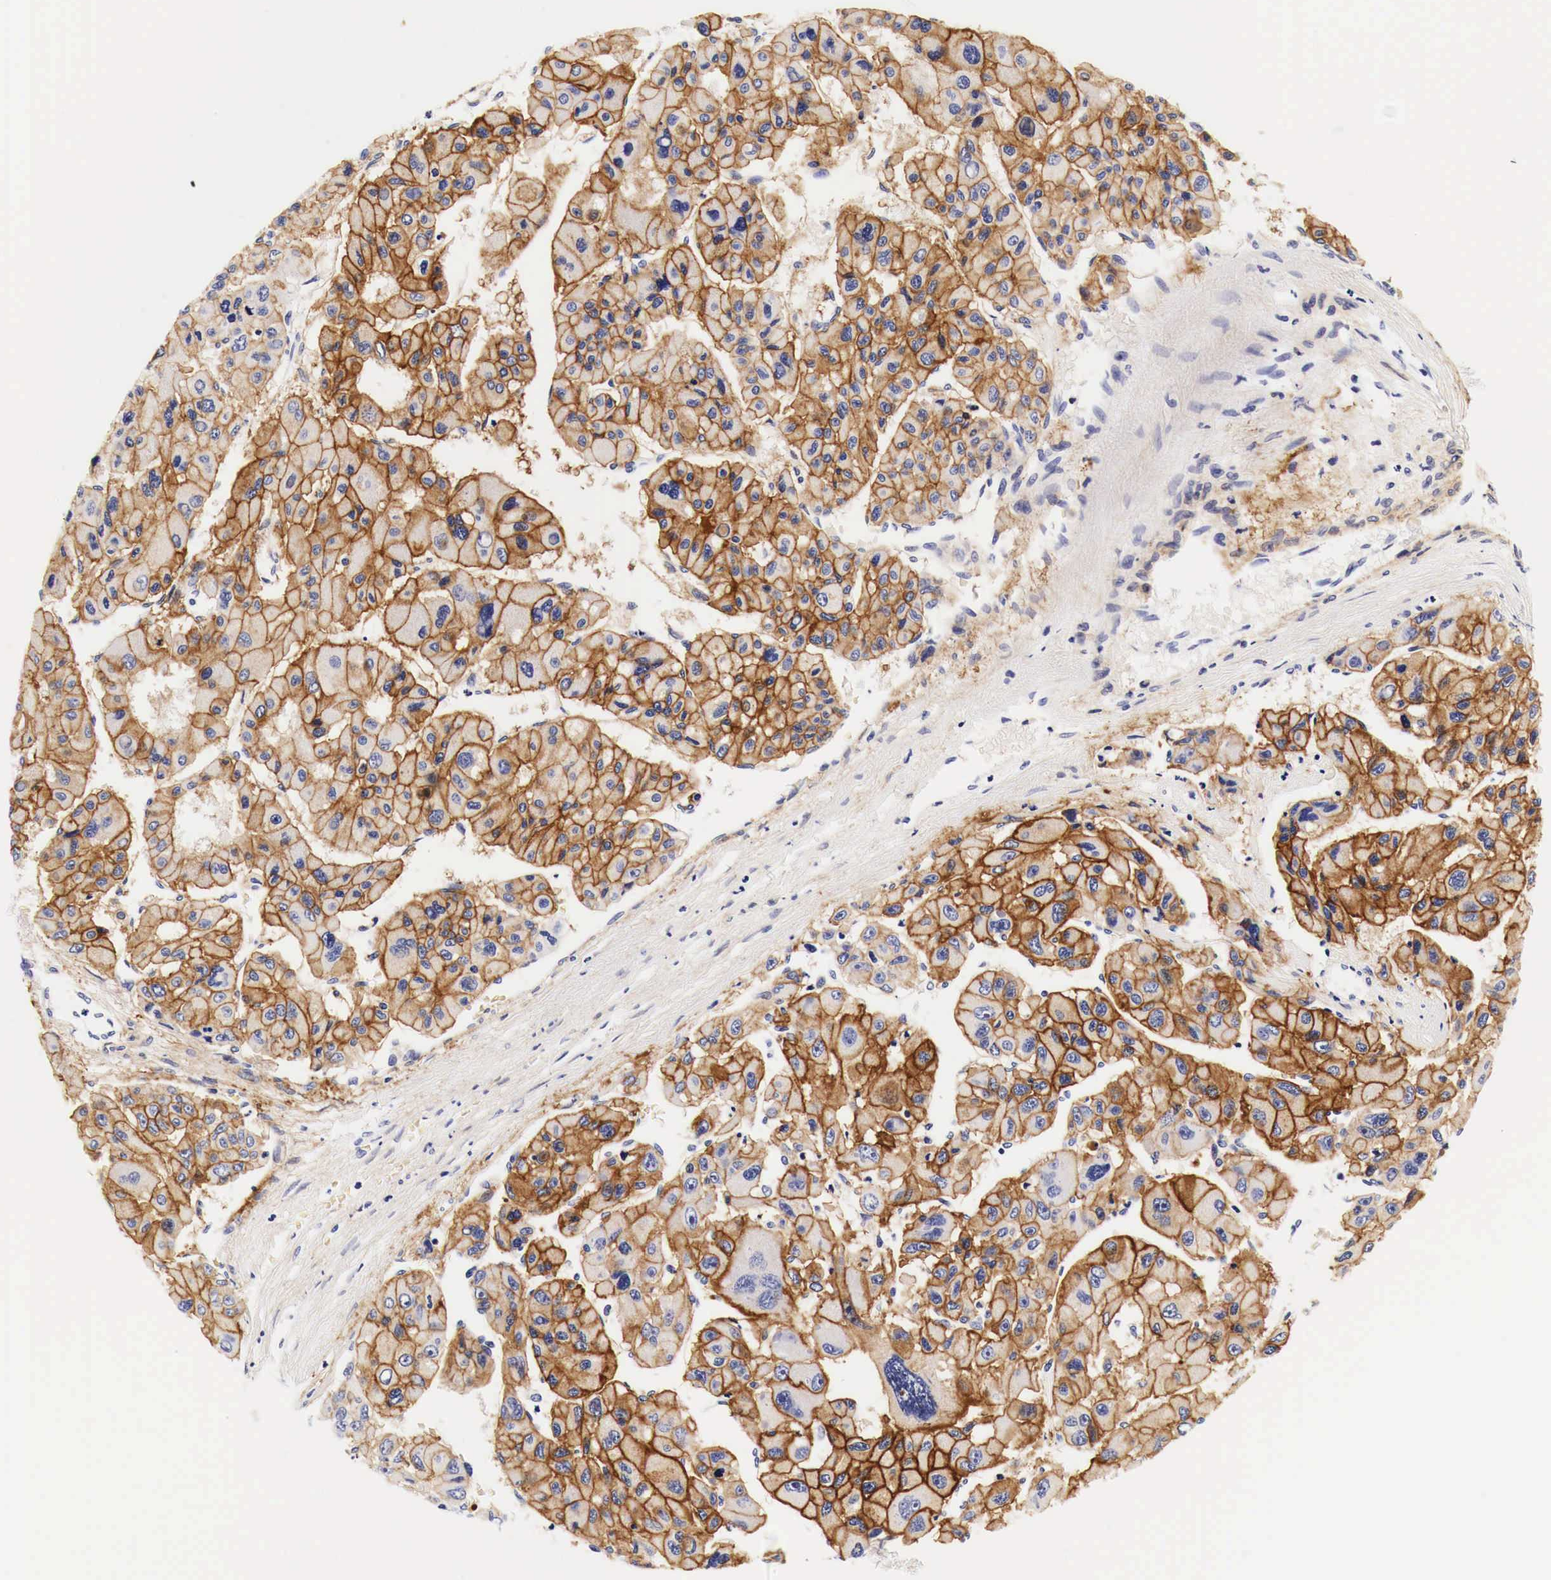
{"staining": {"intensity": "strong", "quantity": ">75%", "location": "cytoplasmic/membranous"}, "tissue": "liver cancer", "cell_type": "Tumor cells", "image_type": "cancer", "snomed": [{"axis": "morphology", "description": "Carcinoma, Hepatocellular, NOS"}, {"axis": "topography", "description": "Liver"}], "caption": "Liver hepatocellular carcinoma tissue displays strong cytoplasmic/membranous positivity in about >75% of tumor cells", "gene": "EGFR", "patient": {"sex": "male", "age": 64}}